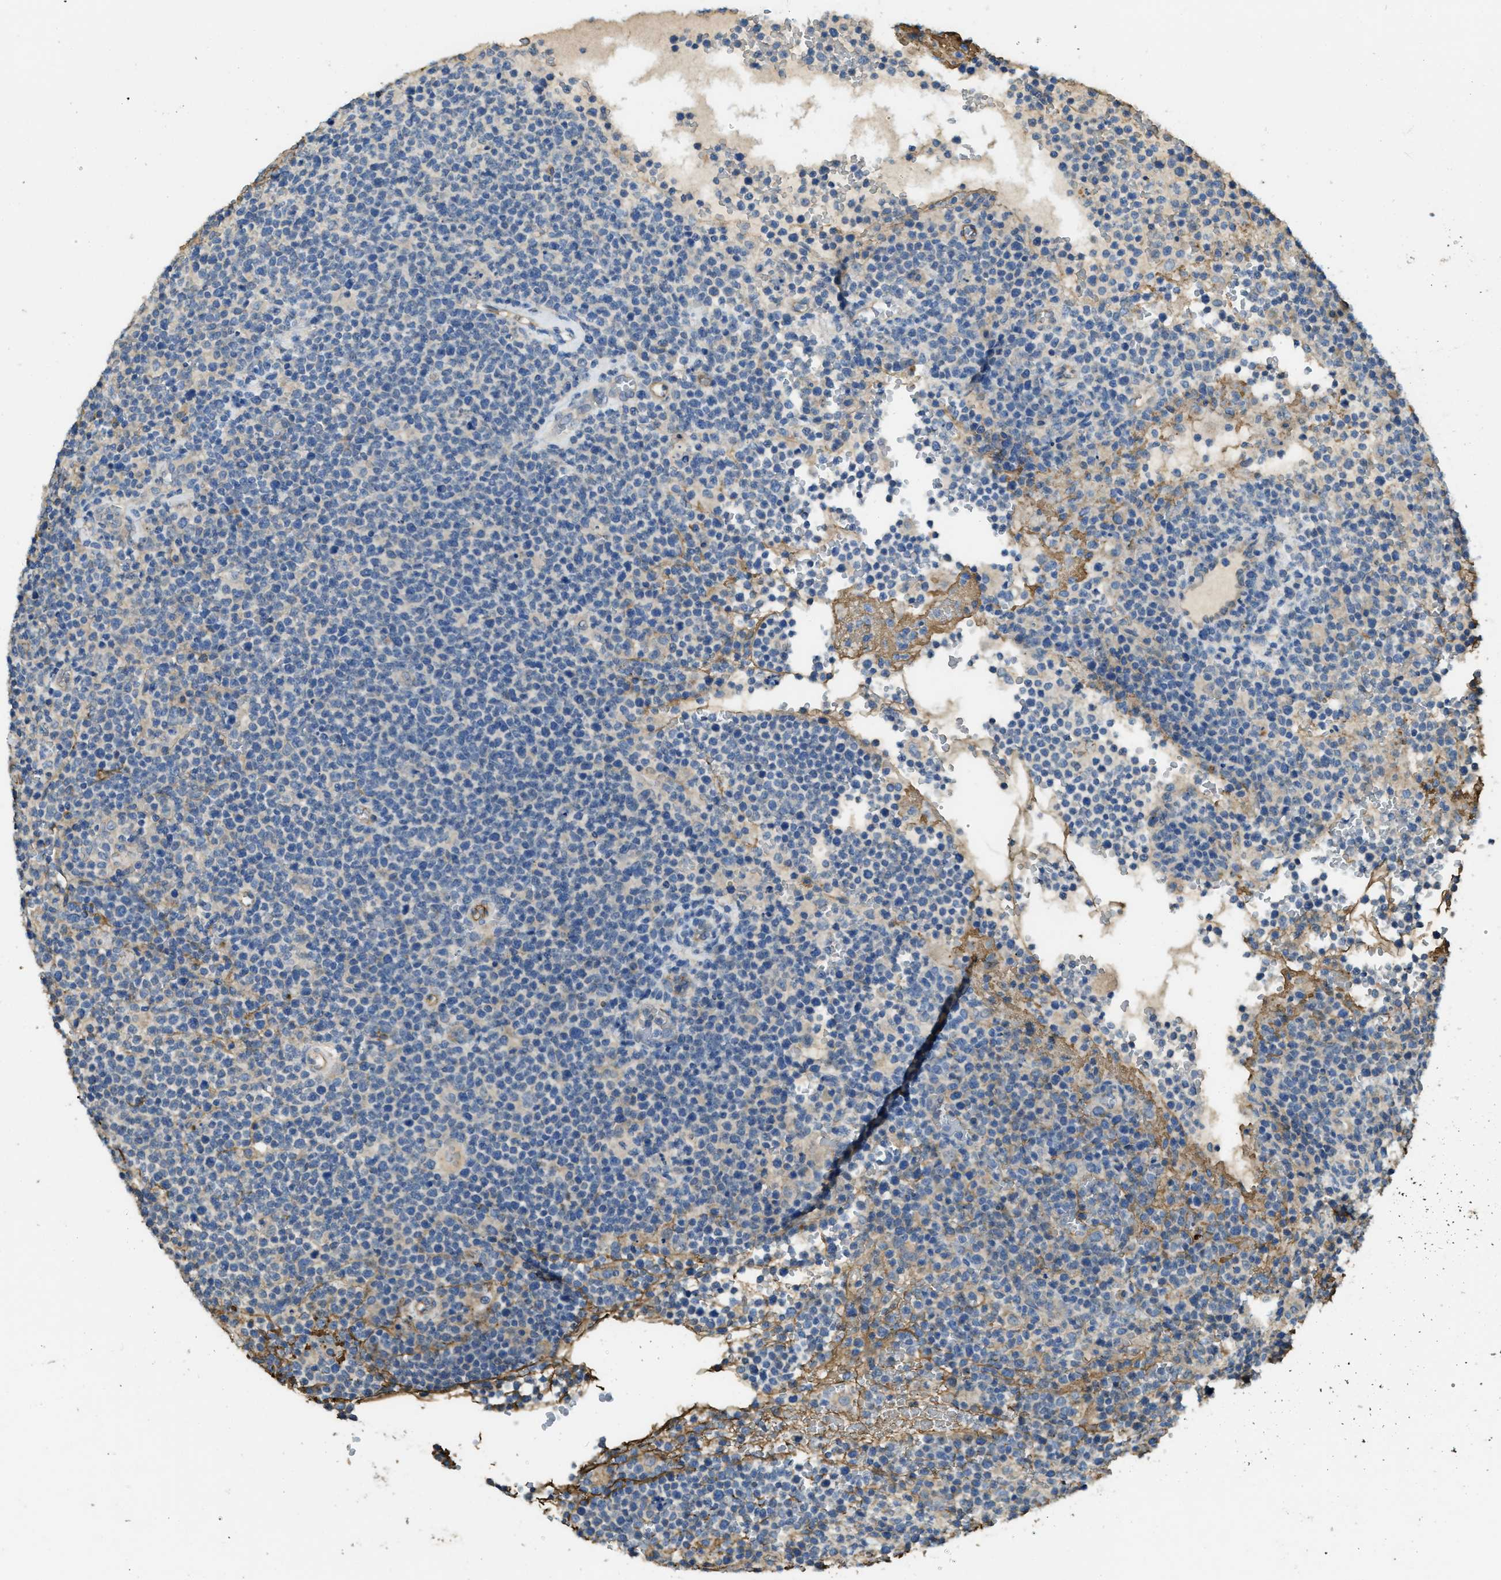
{"staining": {"intensity": "negative", "quantity": "none", "location": "none"}, "tissue": "lymphoma", "cell_type": "Tumor cells", "image_type": "cancer", "snomed": [{"axis": "morphology", "description": "Malignant lymphoma, non-Hodgkin's type, High grade"}, {"axis": "topography", "description": "Lymph node"}], "caption": "The image displays no significant staining in tumor cells of high-grade malignant lymphoma, non-Hodgkin's type.", "gene": "RIPK2", "patient": {"sex": "male", "age": 61}}